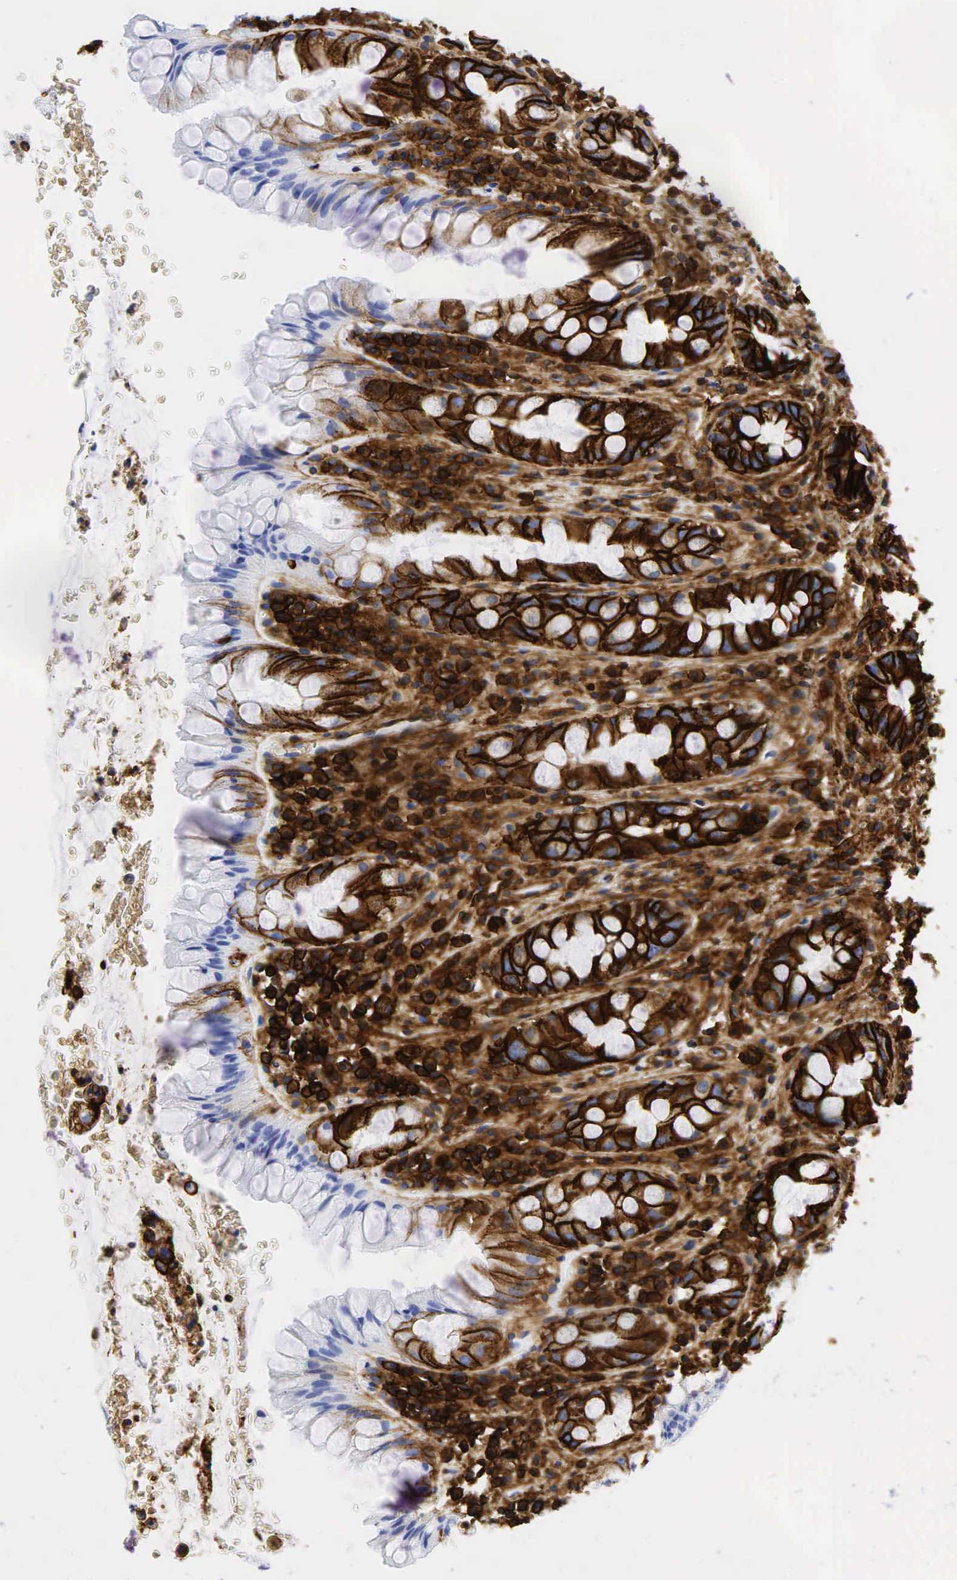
{"staining": {"intensity": "strong", "quantity": "25%-75%", "location": "cytoplasmic/membranous"}, "tissue": "rectum", "cell_type": "Glandular cells", "image_type": "normal", "snomed": [{"axis": "morphology", "description": "Normal tissue, NOS"}, {"axis": "topography", "description": "Rectum"}], "caption": "Glandular cells exhibit strong cytoplasmic/membranous positivity in approximately 25%-75% of cells in unremarkable rectum.", "gene": "CD44", "patient": {"sex": "male", "age": 65}}